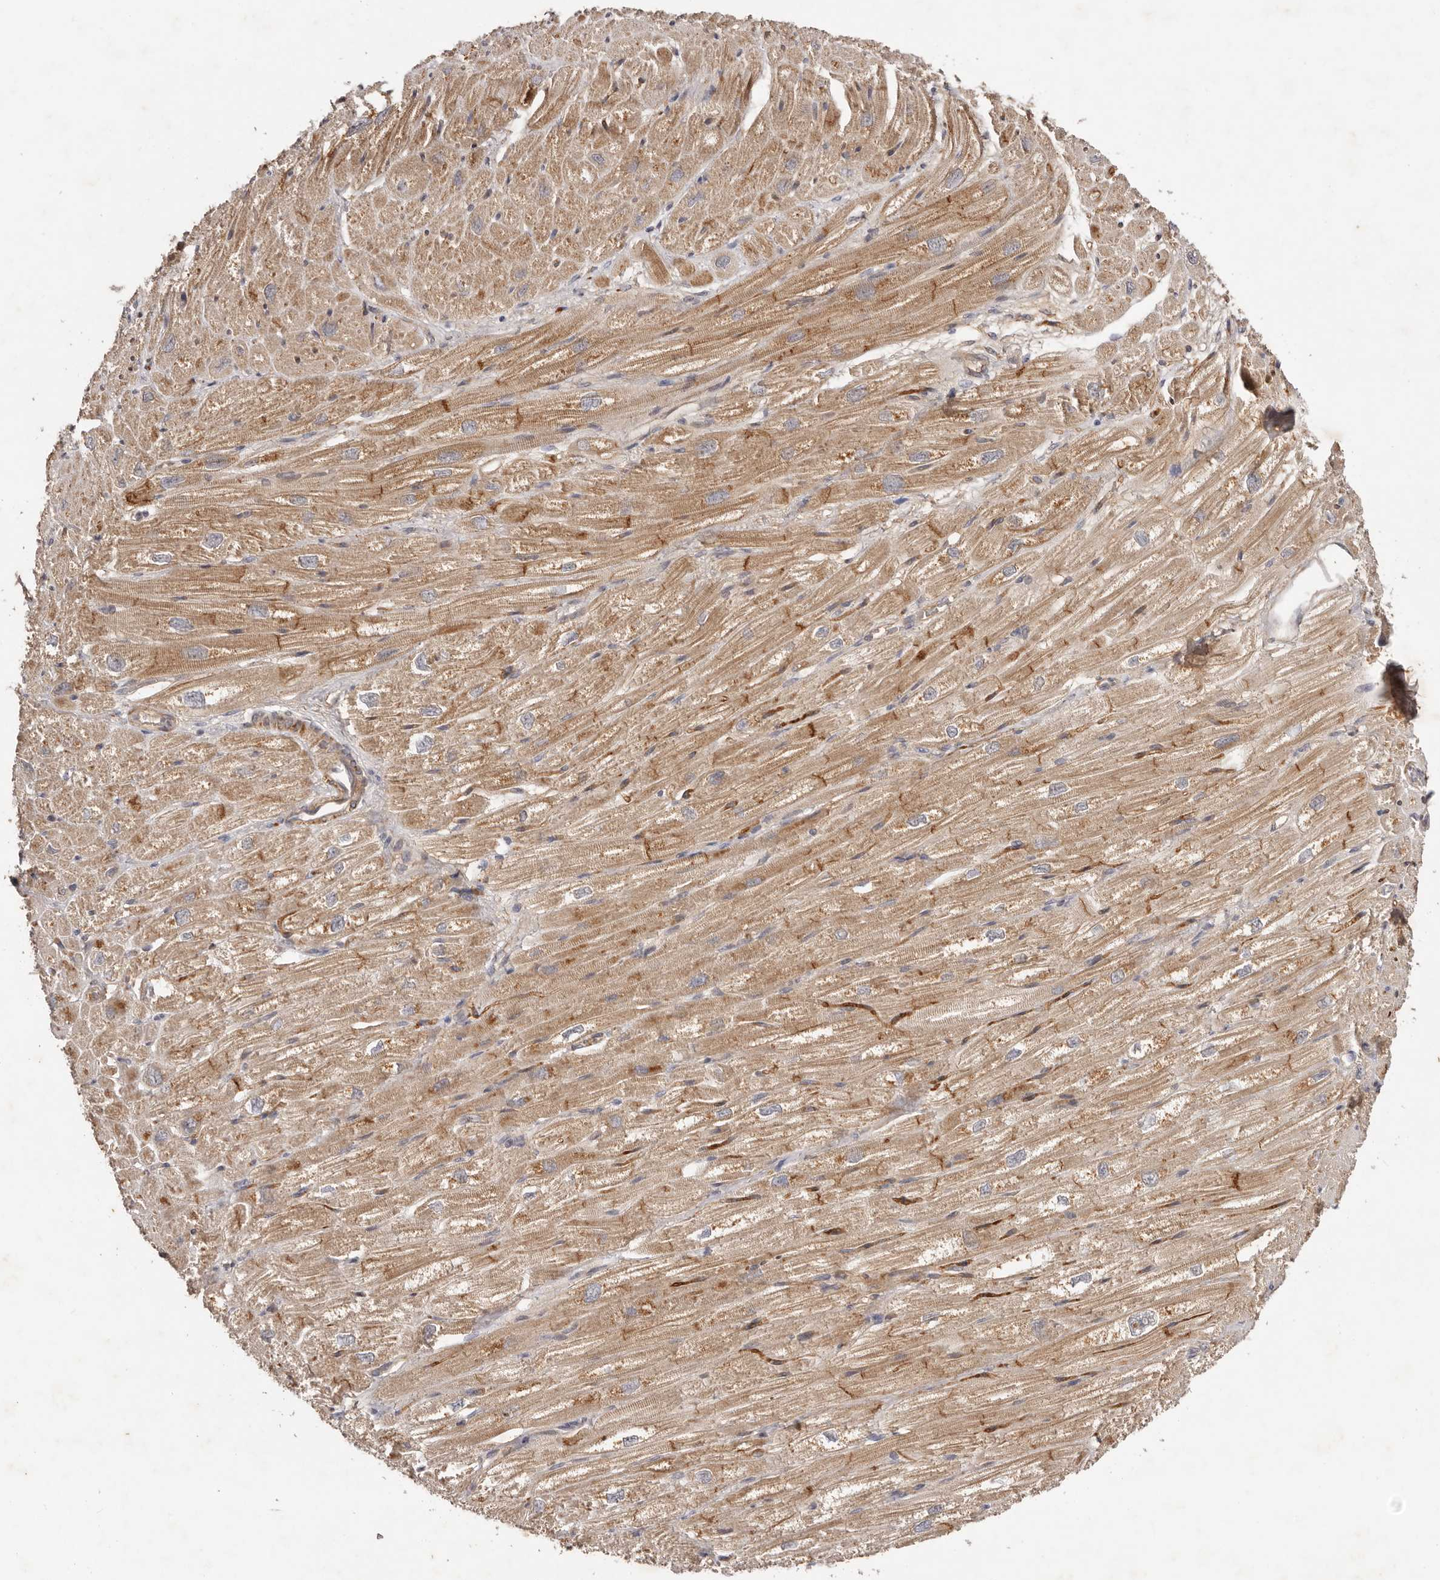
{"staining": {"intensity": "strong", "quantity": "25%-75%", "location": "cytoplasmic/membranous"}, "tissue": "heart muscle", "cell_type": "Cardiomyocytes", "image_type": "normal", "snomed": [{"axis": "morphology", "description": "Normal tissue, NOS"}, {"axis": "topography", "description": "Heart"}], "caption": "DAB (3,3'-diaminobenzidine) immunohistochemical staining of unremarkable heart muscle exhibits strong cytoplasmic/membranous protein staining in about 25%-75% of cardiomyocytes.", "gene": "PKIB", "patient": {"sex": "male", "age": 50}}